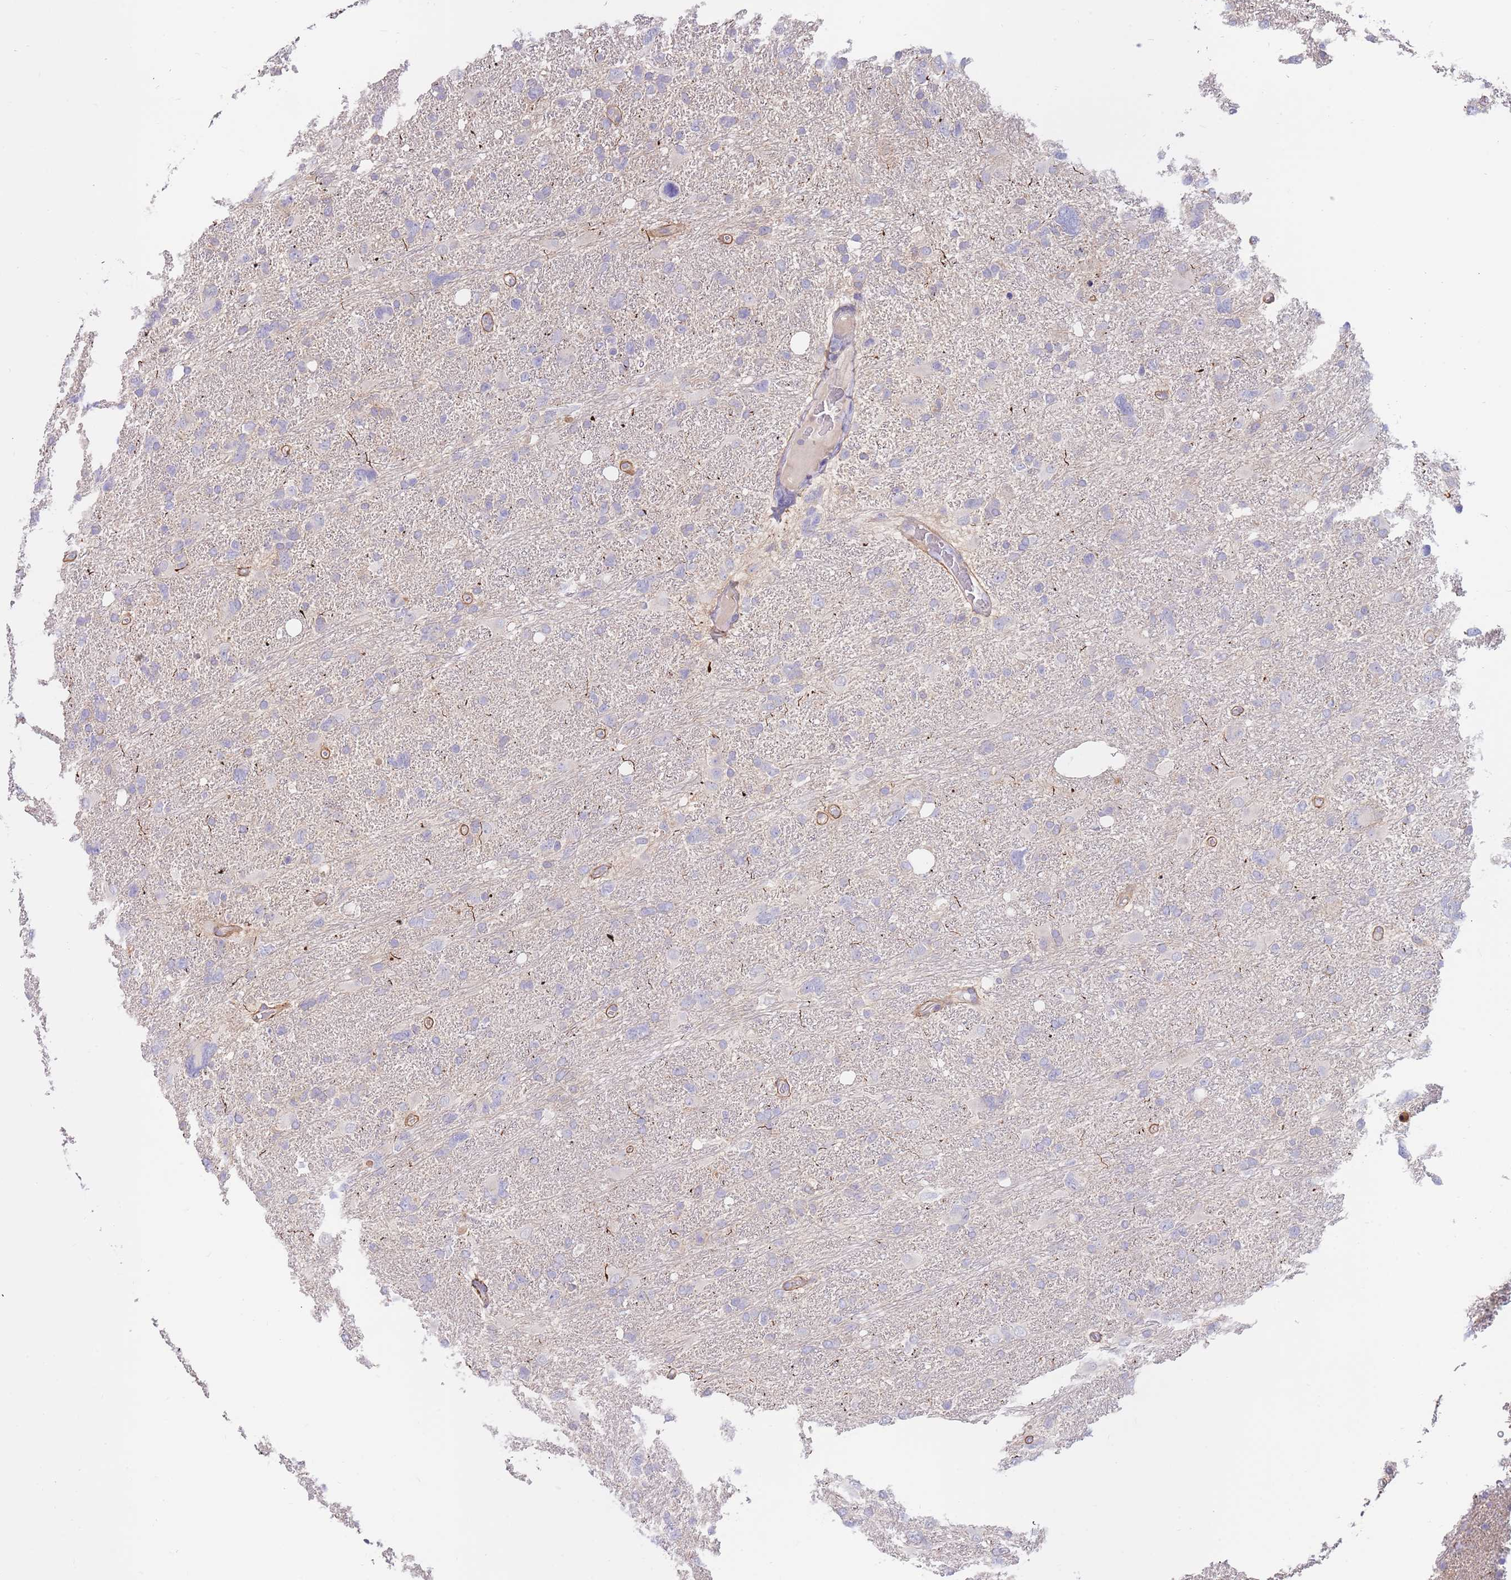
{"staining": {"intensity": "negative", "quantity": "none", "location": "none"}, "tissue": "glioma", "cell_type": "Tumor cells", "image_type": "cancer", "snomed": [{"axis": "morphology", "description": "Glioma, malignant, High grade"}, {"axis": "topography", "description": "Brain"}], "caption": "The micrograph reveals no significant staining in tumor cells of glioma.", "gene": "BORCS5", "patient": {"sex": "male", "age": 61}}